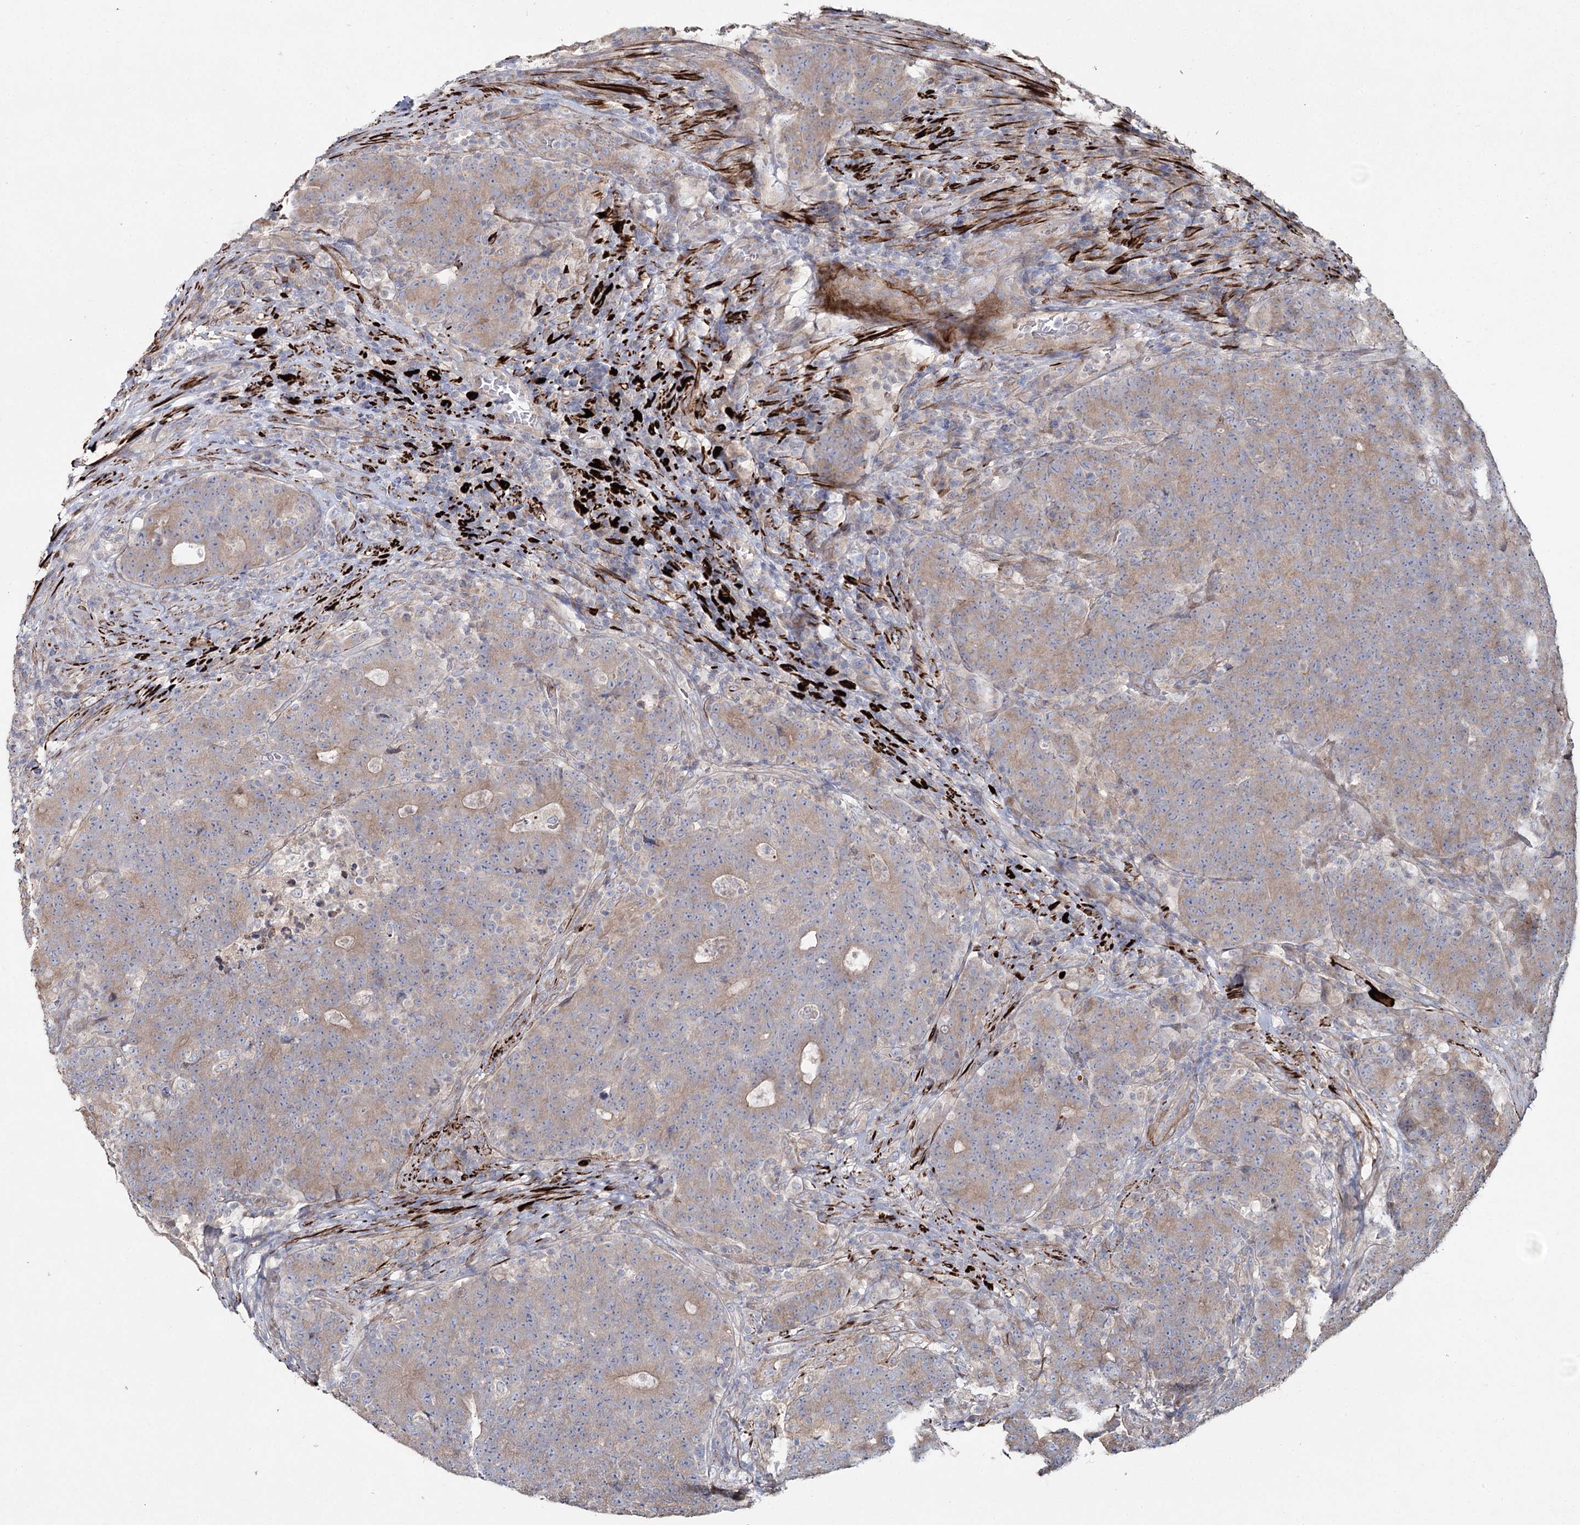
{"staining": {"intensity": "weak", "quantity": "25%-75%", "location": "cytoplasmic/membranous"}, "tissue": "colorectal cancer", "cell_type": "Tumor cells", "image_type": "cancer", "snomed": [{"axis": "morphology", "description": "Adenocarcinoma, NOS"}, {"axis": "topography", "description": "Colon"}], "caption": "Human colorectal cancer (adenocarcinoma) stained with a brown dye exhibits weak cytoplasmic/membranous positive expression in approximately 25%-75% of tumor cells.", "gene": "SUMF1", "patient": {"sex": "female", "age": 75}}